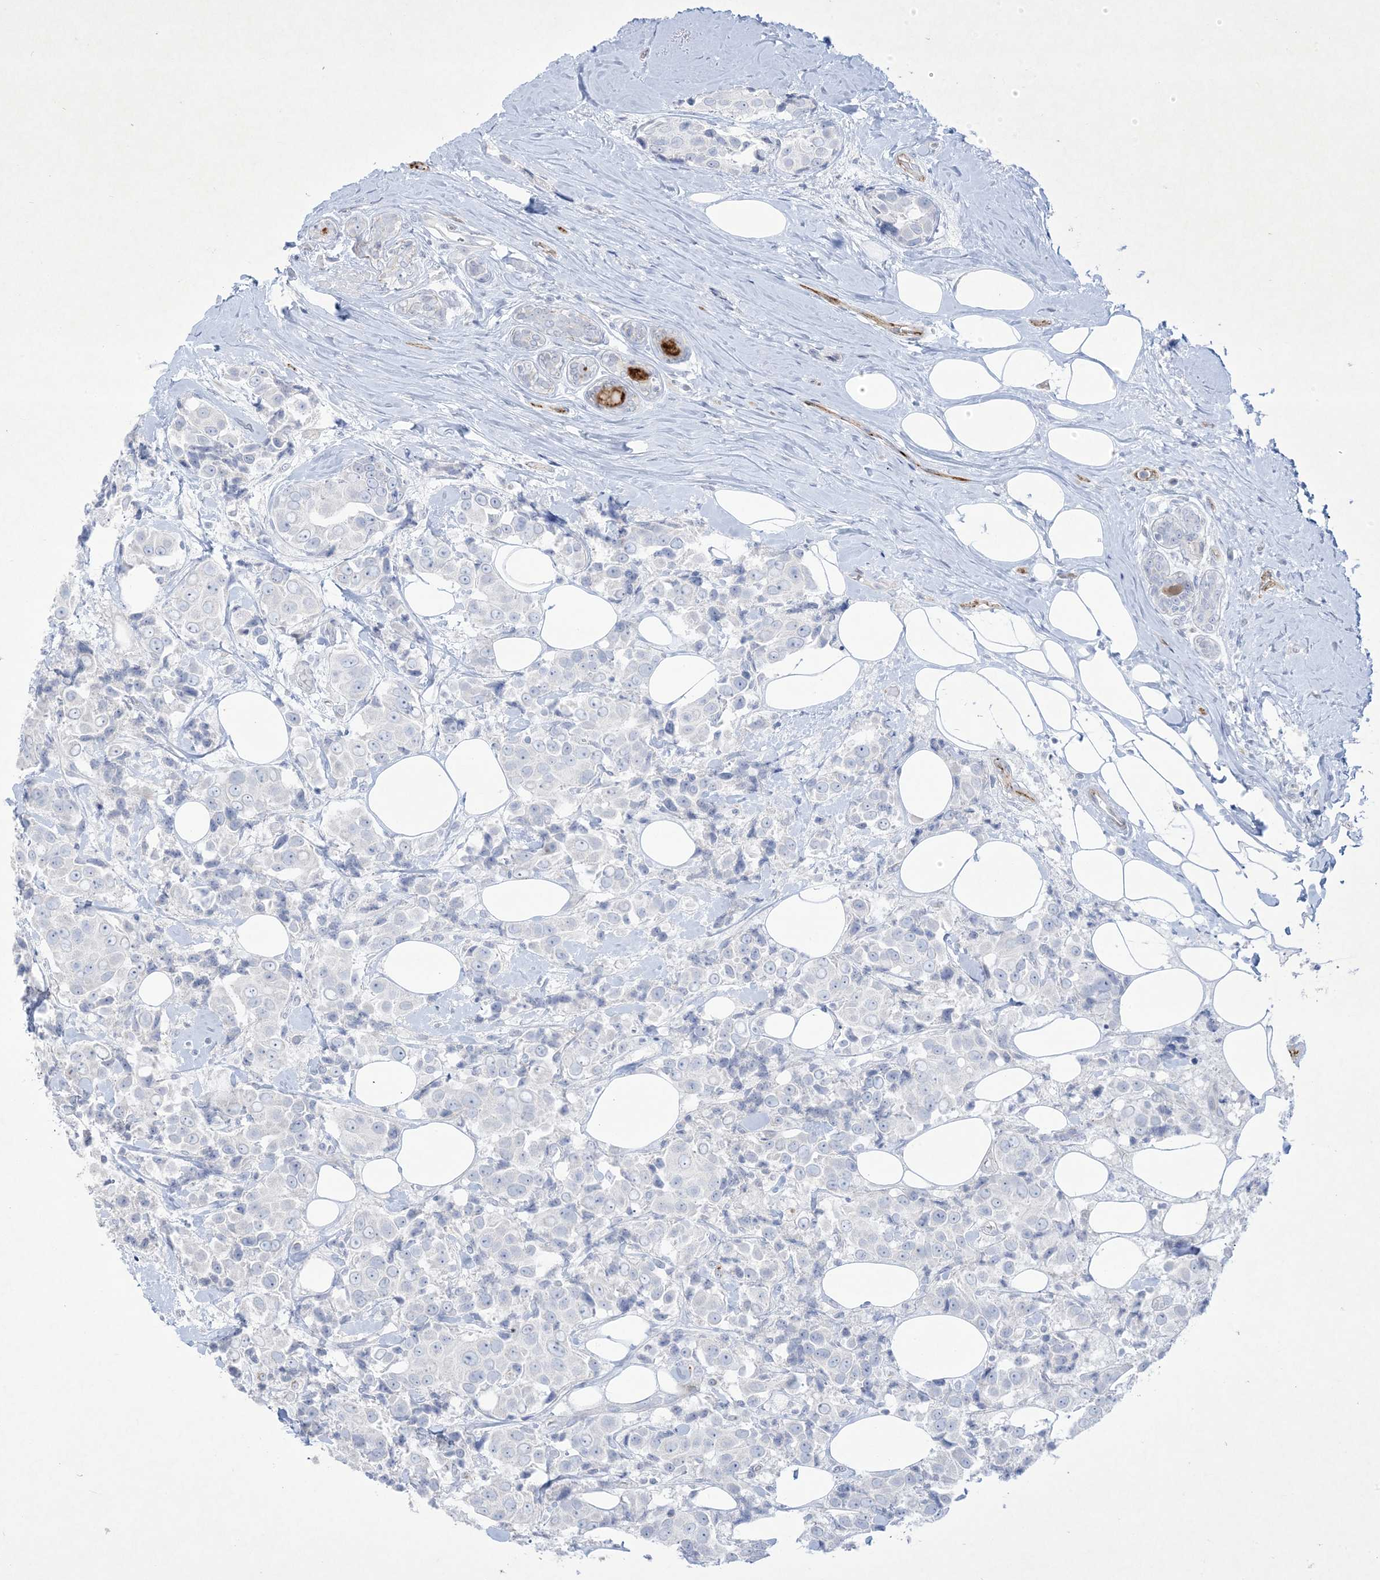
{"staining": {"intensity": "negative", "quantity": "none", "location": "none"}, "tissue": "breast cancer", "cell_type": "Tumor cells", "image_type": "cancer", "snomed": [{"axis": "morphology", "description": "Normal tissue, NOS"}, {"axis": "morphology", "description": "Duct carcinoma"}, {"axis": "topography", "description": "Breast"}], "caption": "Immunohistochemical staining of invasive ductal carcinoma (breast) displays no significant positivity in tumor cells.", "gene": "B3GNT7", "patient": {"sex": "female", "age": 39}}